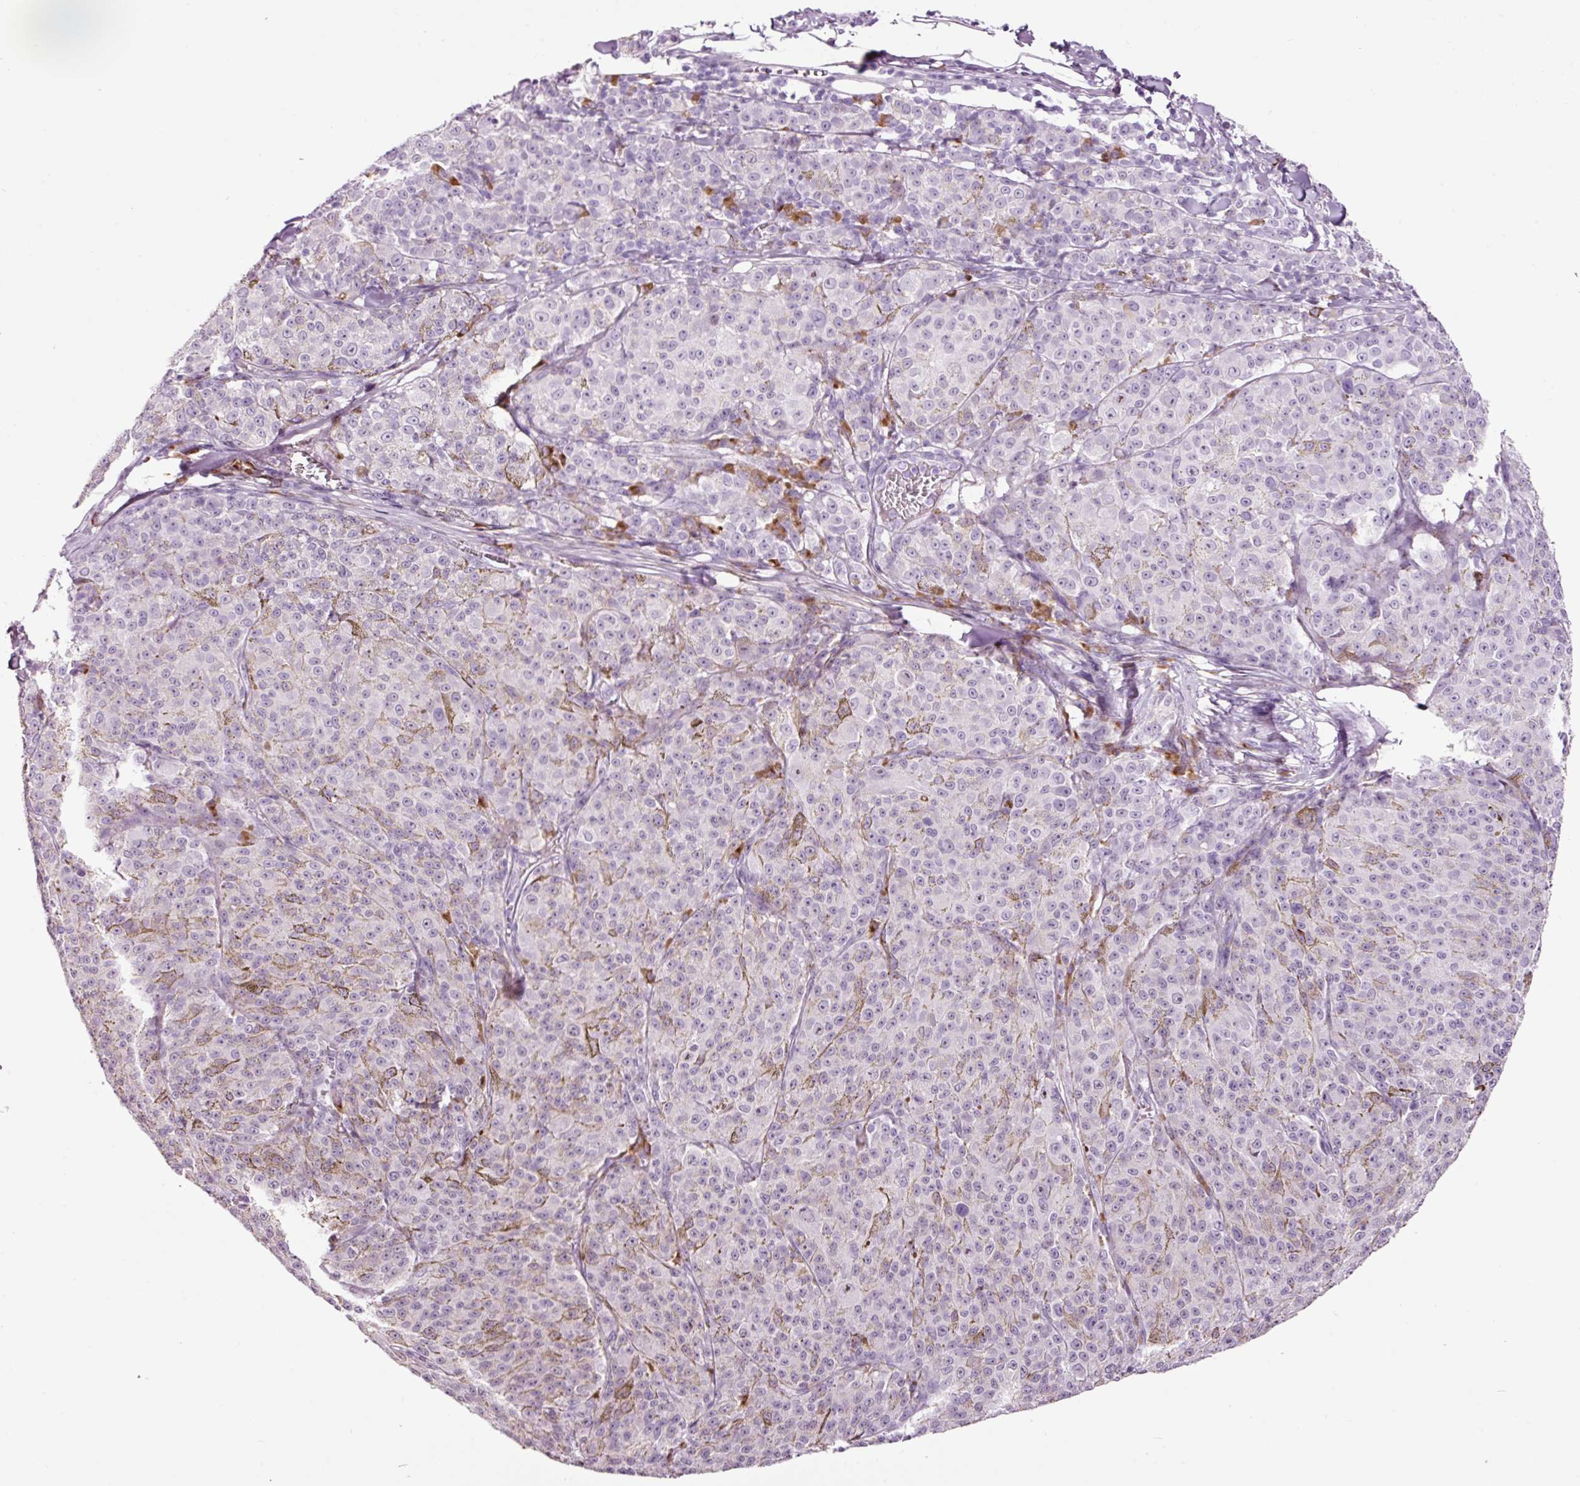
{"staining": {"intensity": "negative", "quantity": "none", "location": "none"}, "tissue": "melanoma", "cell_type": "Tumor cells", "image_type": "cancer", "snomed": [{"axis": "morphology", "description": "Malignant melanoma, NOS"}, {"axis": "topography", "description": "Skin"}], "caption": "Immunohistochemistry image of neoplastic tissue: malignant melanoma stained with DAB demonstrates no significant protein positivity in tumor cells.", "gene": "KLF1", "patient": {"sex": "female", "age": 52}}